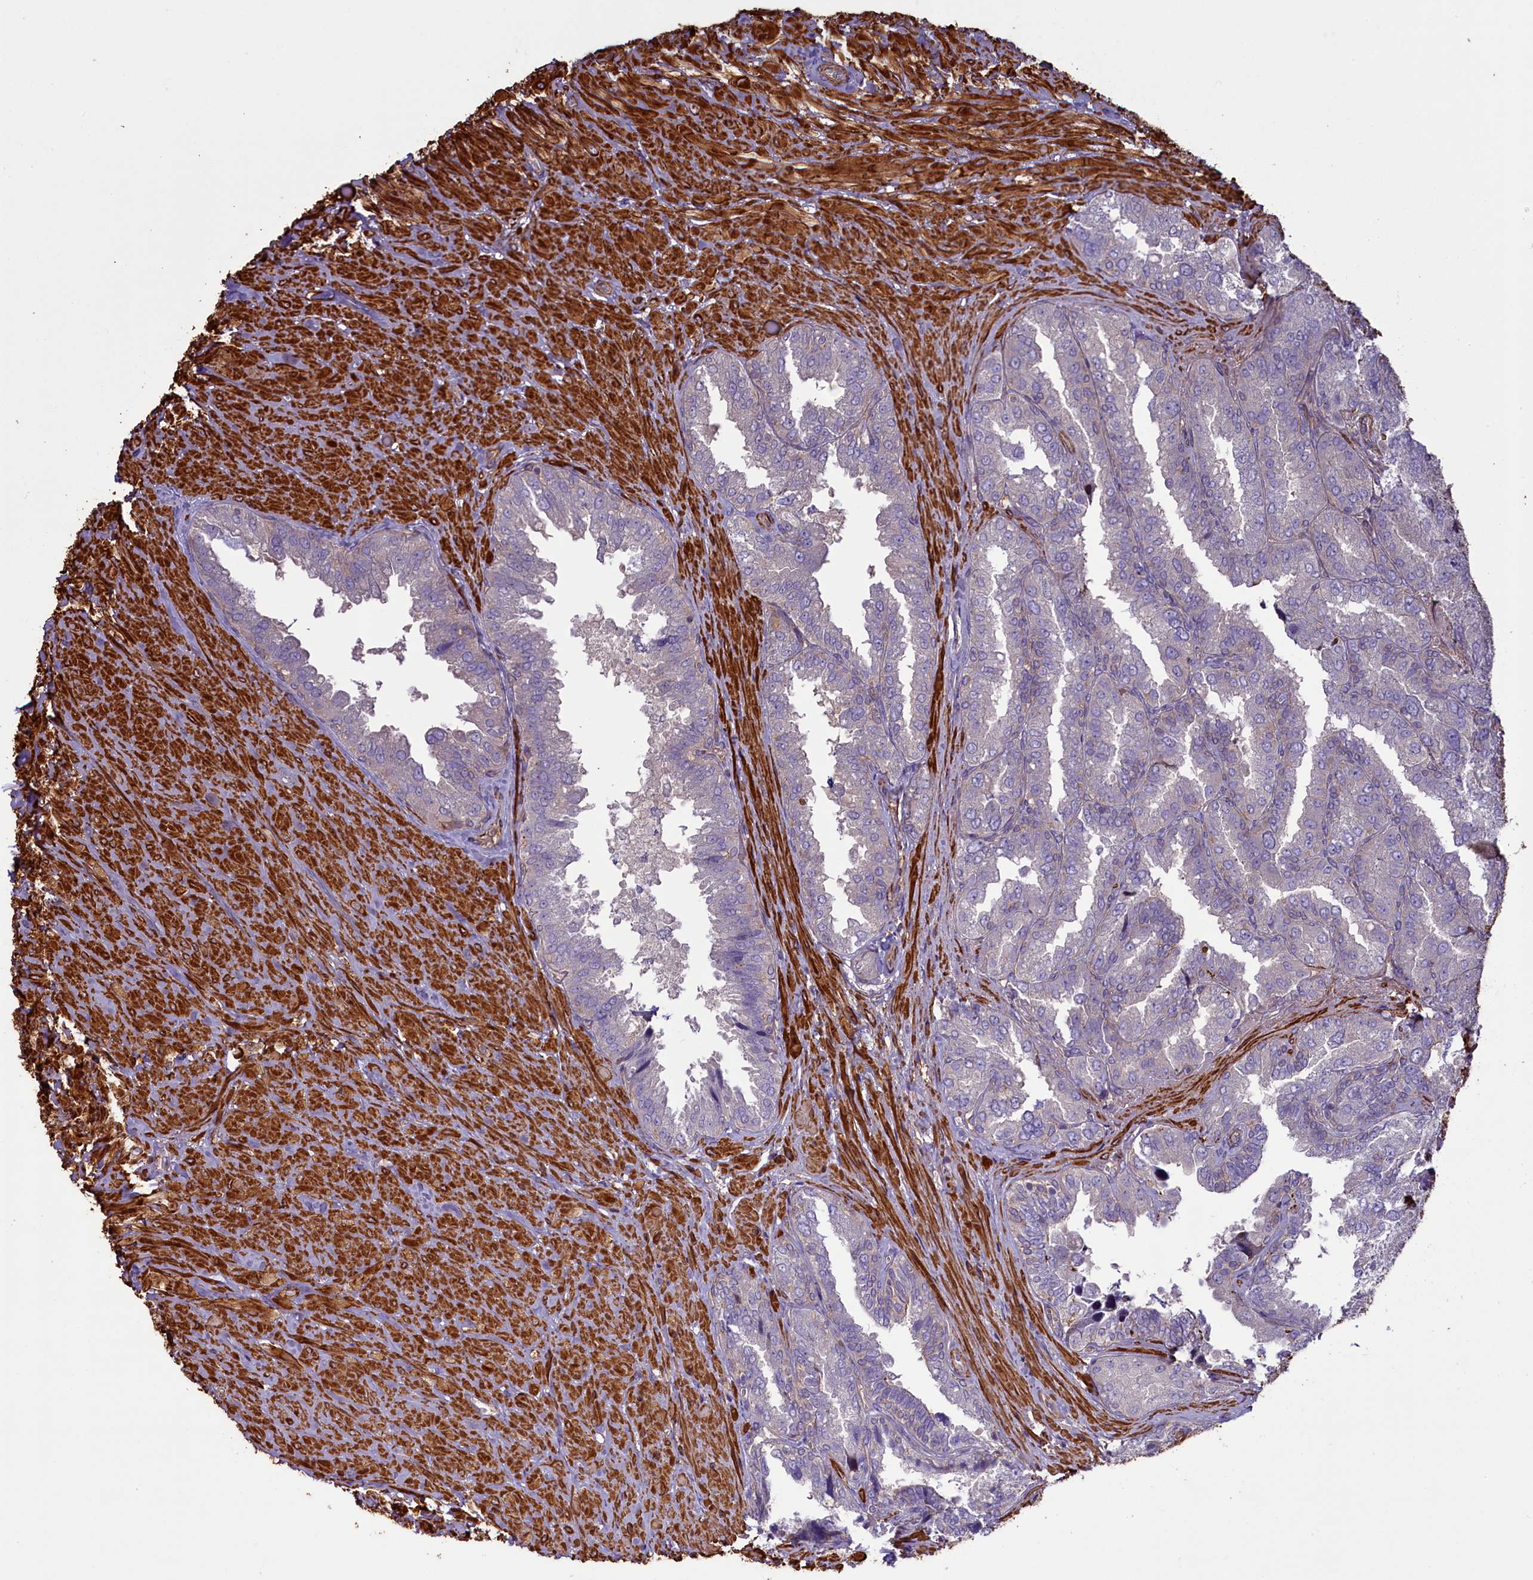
{"staining": {"intensity": "negative", "quantity": "none", "location": "none"}, "tissue": "seminal vesicle", "cell_type": "Glandular cells", "image_type": "normal", "snomed": [{"axis": "morphology", "description": "Normal tissue, NOS"}, {"axis": "topography", "description": "Seminal veicle"}, {"axis": "topography", "description": "Peripheral nerve tissue"}], "caption": "Seminal vesicle was stained to show a protein in brown. There is no significant positivity in glandular cells. (DAB (3,3'-diaminobenzidine) immunohistochemistry visualized using brightfield microscopy, high magnification).", "gene": "FUZ", "patient": {"sex": "male", "age": 63}}